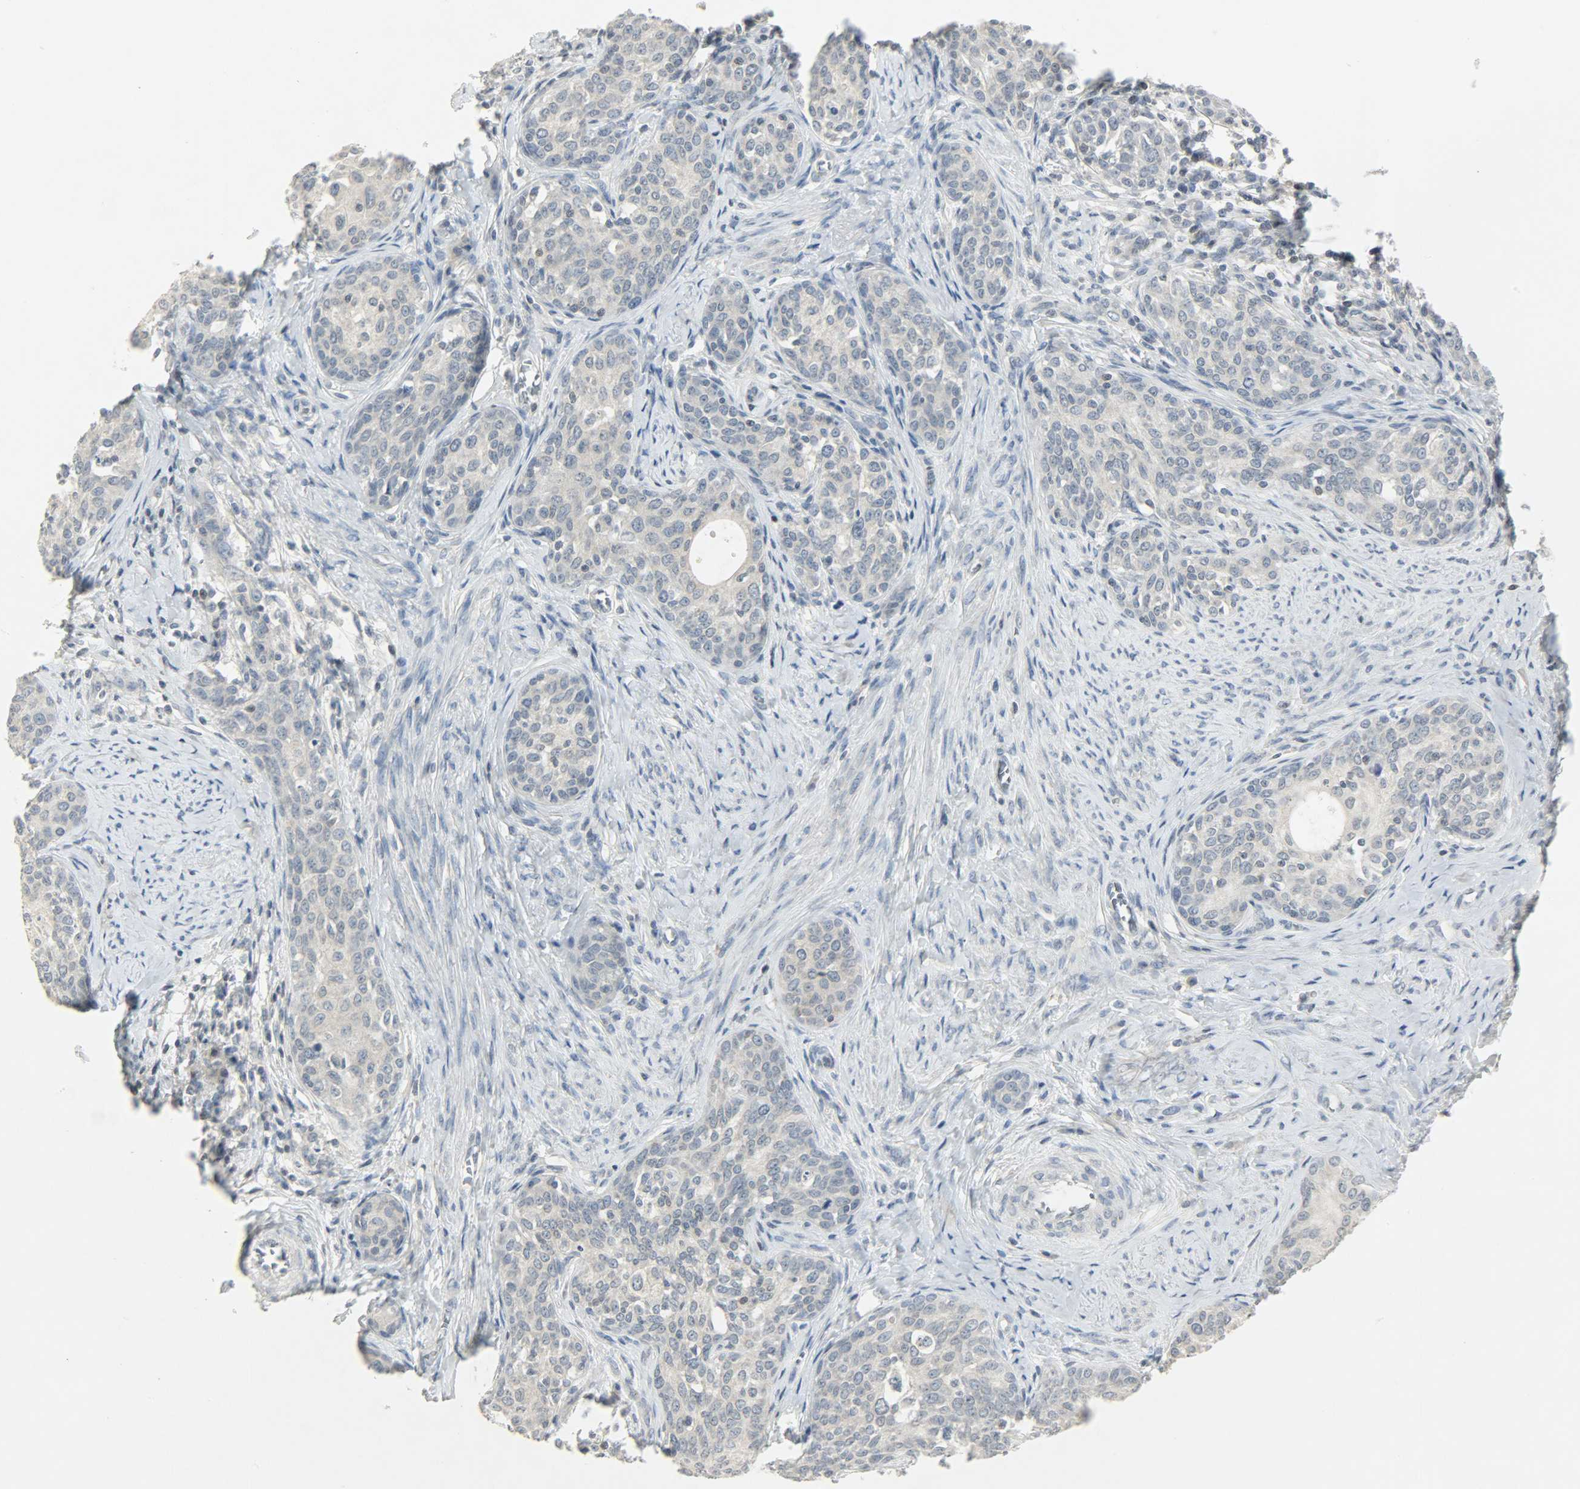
{"staining": {"intensity": "weak", "quantity": "25%-75%", "location": "cytoplasmic/membranous"}, "tissue": "cervical cancer", "cell_type": "Tumor cells", "image_type": "cancer", "snomed": [{"axis": "morphology", "description": "Squamous cell carcinoma, NOS"}, {"axis": "morphology", "description": "Adenocarcinoma, NOS"}, {"axis": "topography", "description": "Cervix"}], "caption": "Immunohistochemistry (IHC) (DAB (3,3'-diaminobenzidine)) staining of human cervical cancer exhibits weak cytoplasmic/membranous protein positivity in approximately 25%-75% of tumor cells.", "gene": "CAMK4", "patient": {"sex": "female", "age": 52}}